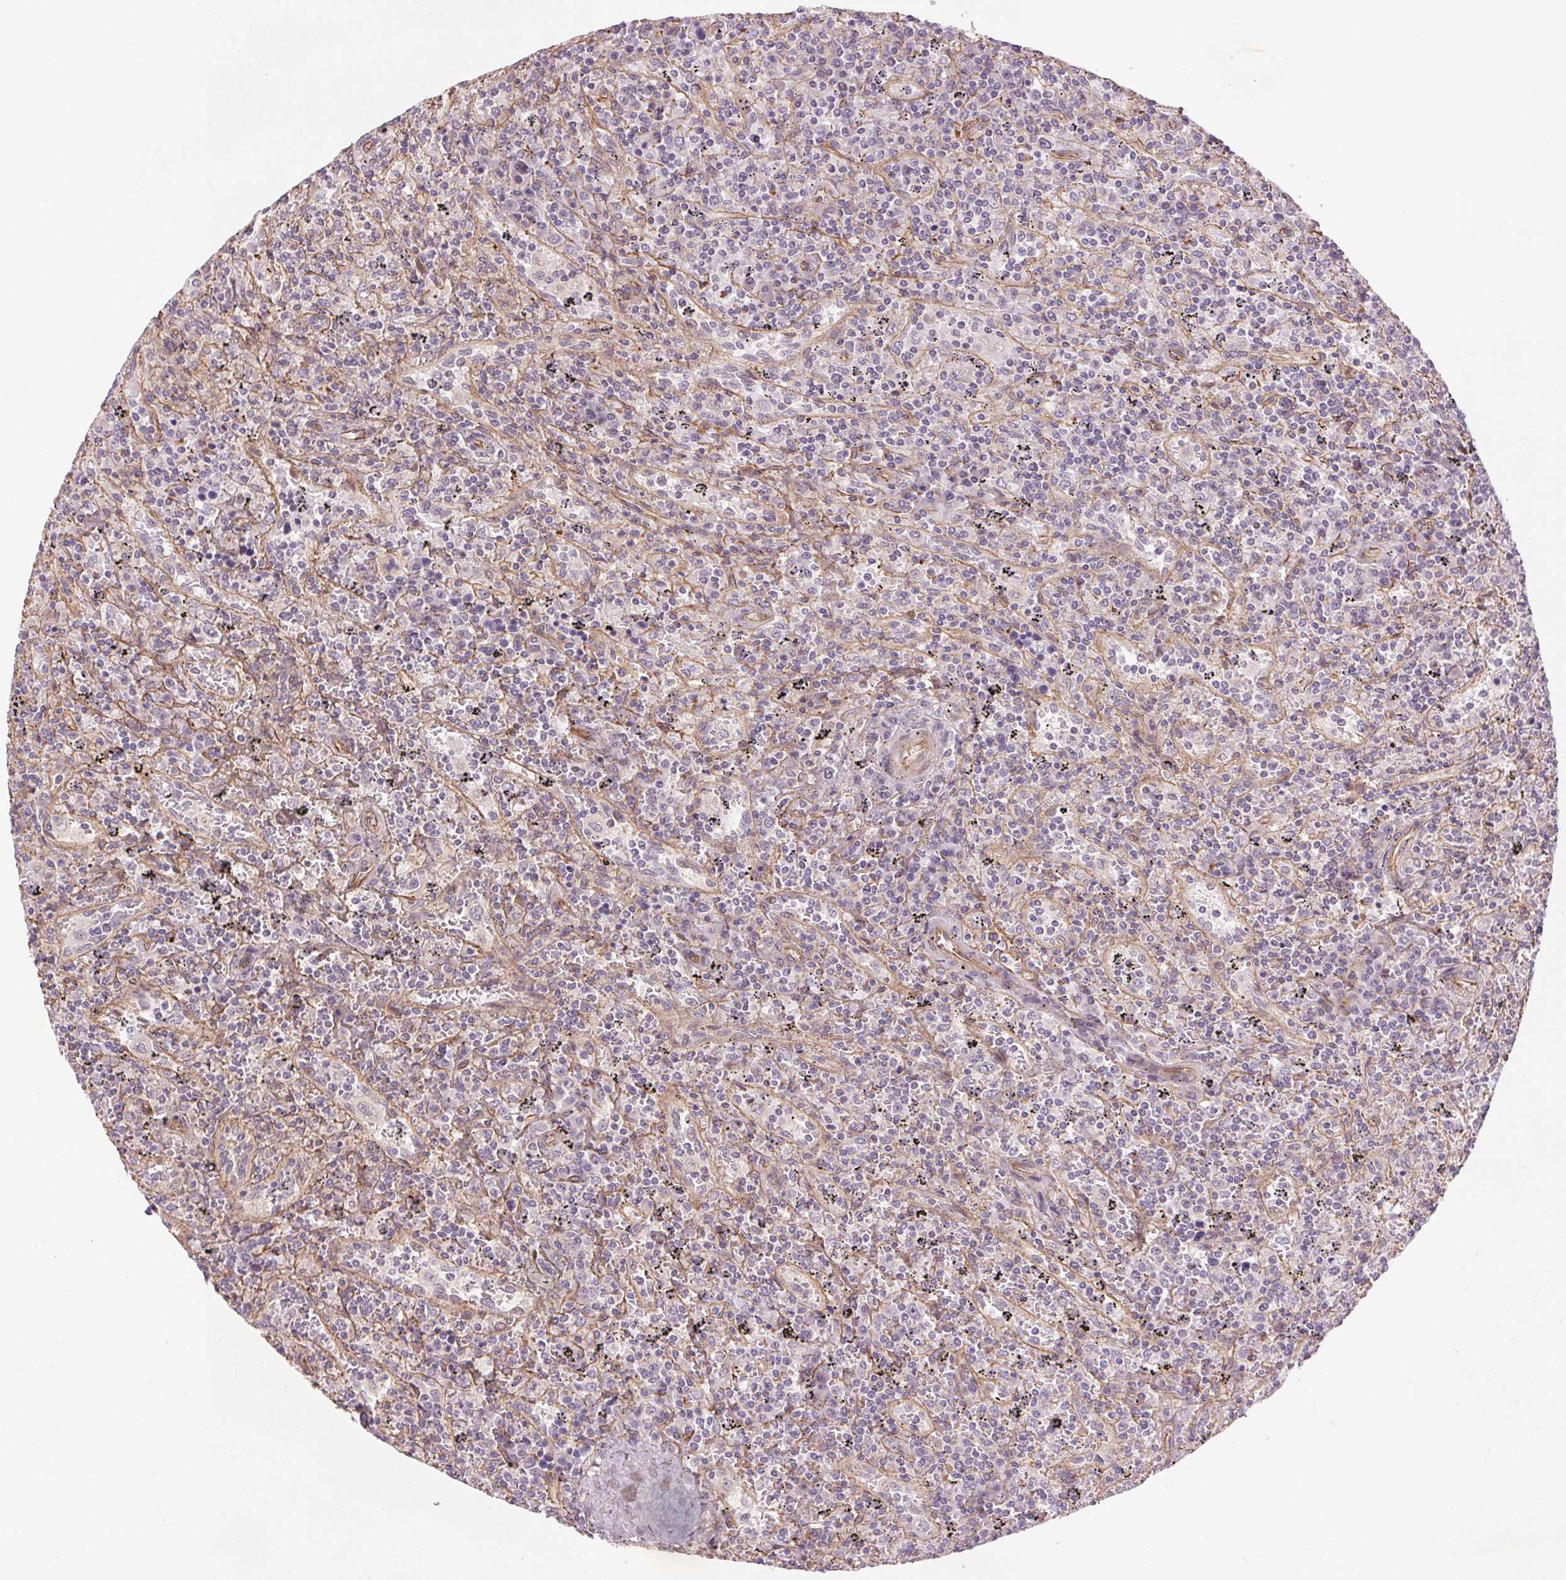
{"staining": {"intensity": "negative", "quantity": "none", "location": "none"}, "tissue": "lymphoma", "cell_type": "Tumor cells", "image_type": "cancer", "snomed": [{"axis": "morphology", "description": "Malignant lymphoma, non-Hodgkin's type, Low grade"}, {"axis": "topography", "description": "Spleen"}], "caption": "Immunohistochemical staining of human low-grade malignant lymphoma, non-Hodgkin's type demonstrates no significant expression in tumor cells.", "gene": "CCSER1", "patient": {"sex": "male", "age": 62}}